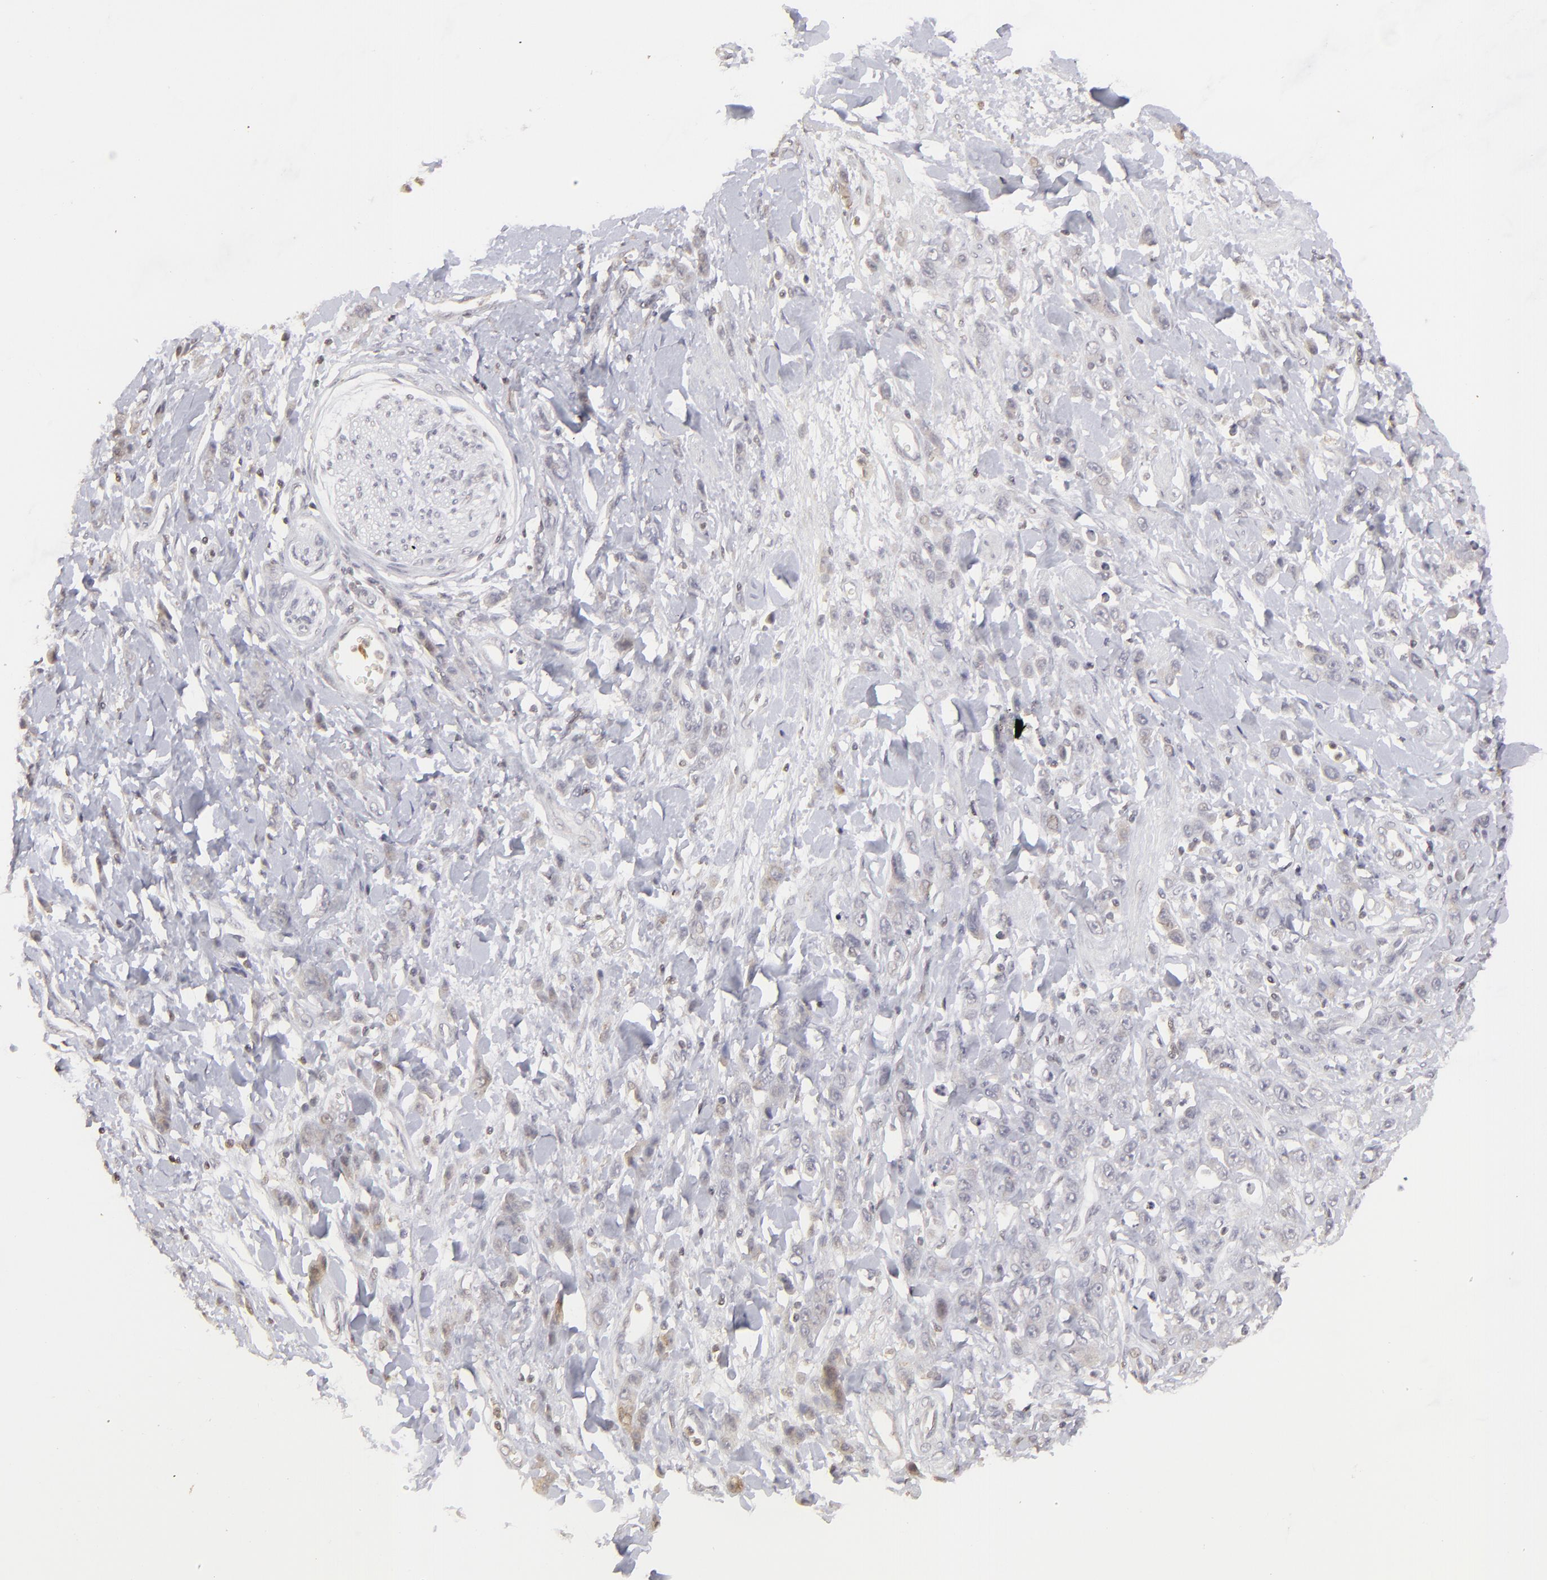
{"staining": {"intensity": "negative", "quantity": "none", "location": "none"}, "tissue": "stomach cancer", "cell_type": "Tumor cells", "image_type": "cancer", "snomed": [{"axis": "morphology", "description": "Normal tissue, NOS"}, {"axis": "morphology", "description": "Adenocarcinoma, NOS"}, {"axis": "topography", "description": "Stomach"}], "caption": "Tumor cells are negative for brown protein staining in stomach adenocarcinoma.", "gene": "CLDN2", "patient": {"sex": "male", "age": 82}}